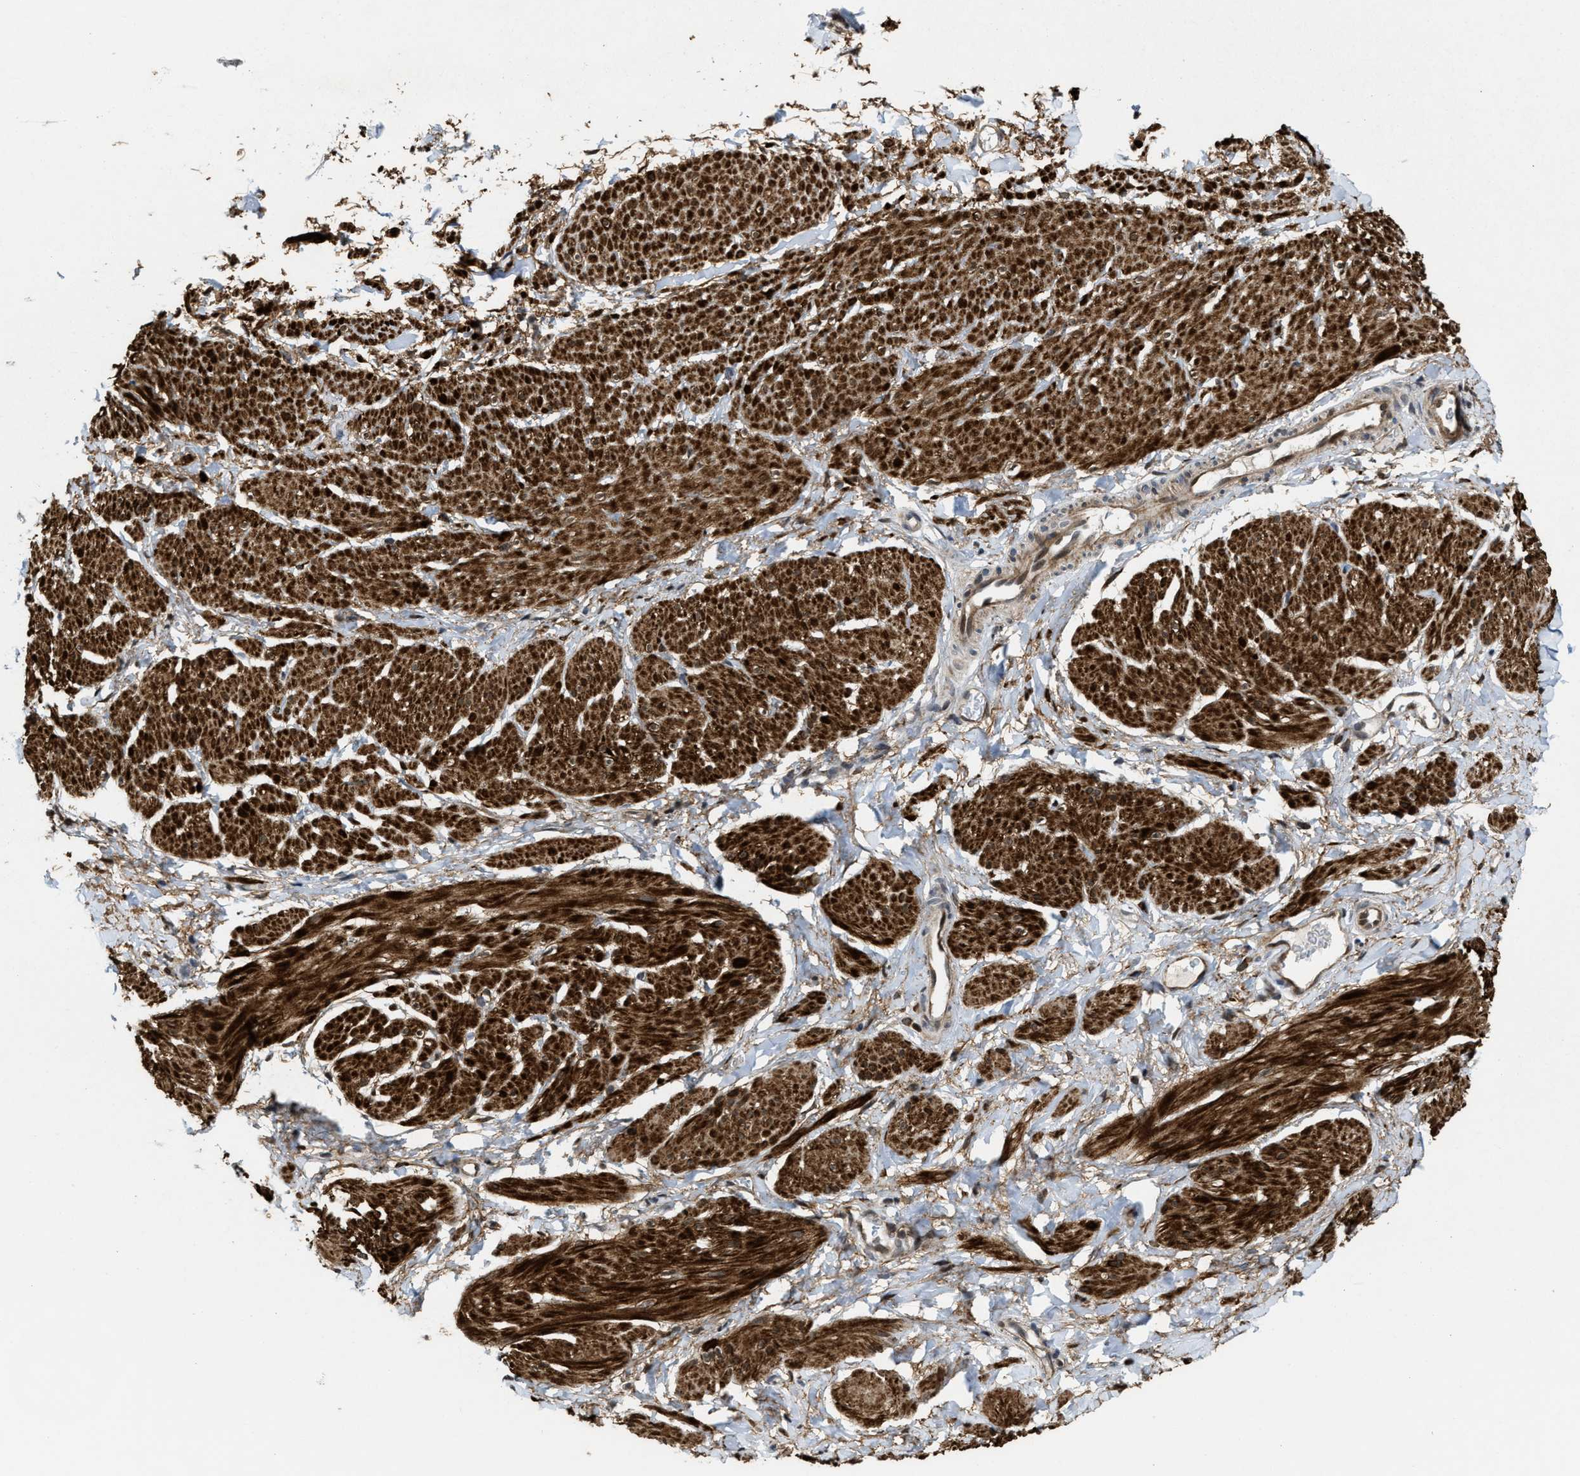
{"staining": {"intensity": "strong", "quantity": ">75%", "location": "cytoplasmic/membranous"}, "tissue": "smooth muscle", "cell_type": "Smooth muscle cells", "image_type": "normal", "snomed": [{"axis": "morphology", "description": "Normal tissue, NOS"}, {"axis": "topography", "description": "Smooth muscle"}], "caption": "Immunohistochemistry histopathology image of normal smooth muscle: human smooth muscle stained using immunohistochemistry demonstrates high levels of strong protein expression localized specifically in the cytoplasmic/membranous of smooth muscle cells, appearing as a cytoplasmic/membranous brown color.", "gene": "ZNF250", "patient": {"sex": "male", "age": 16}}